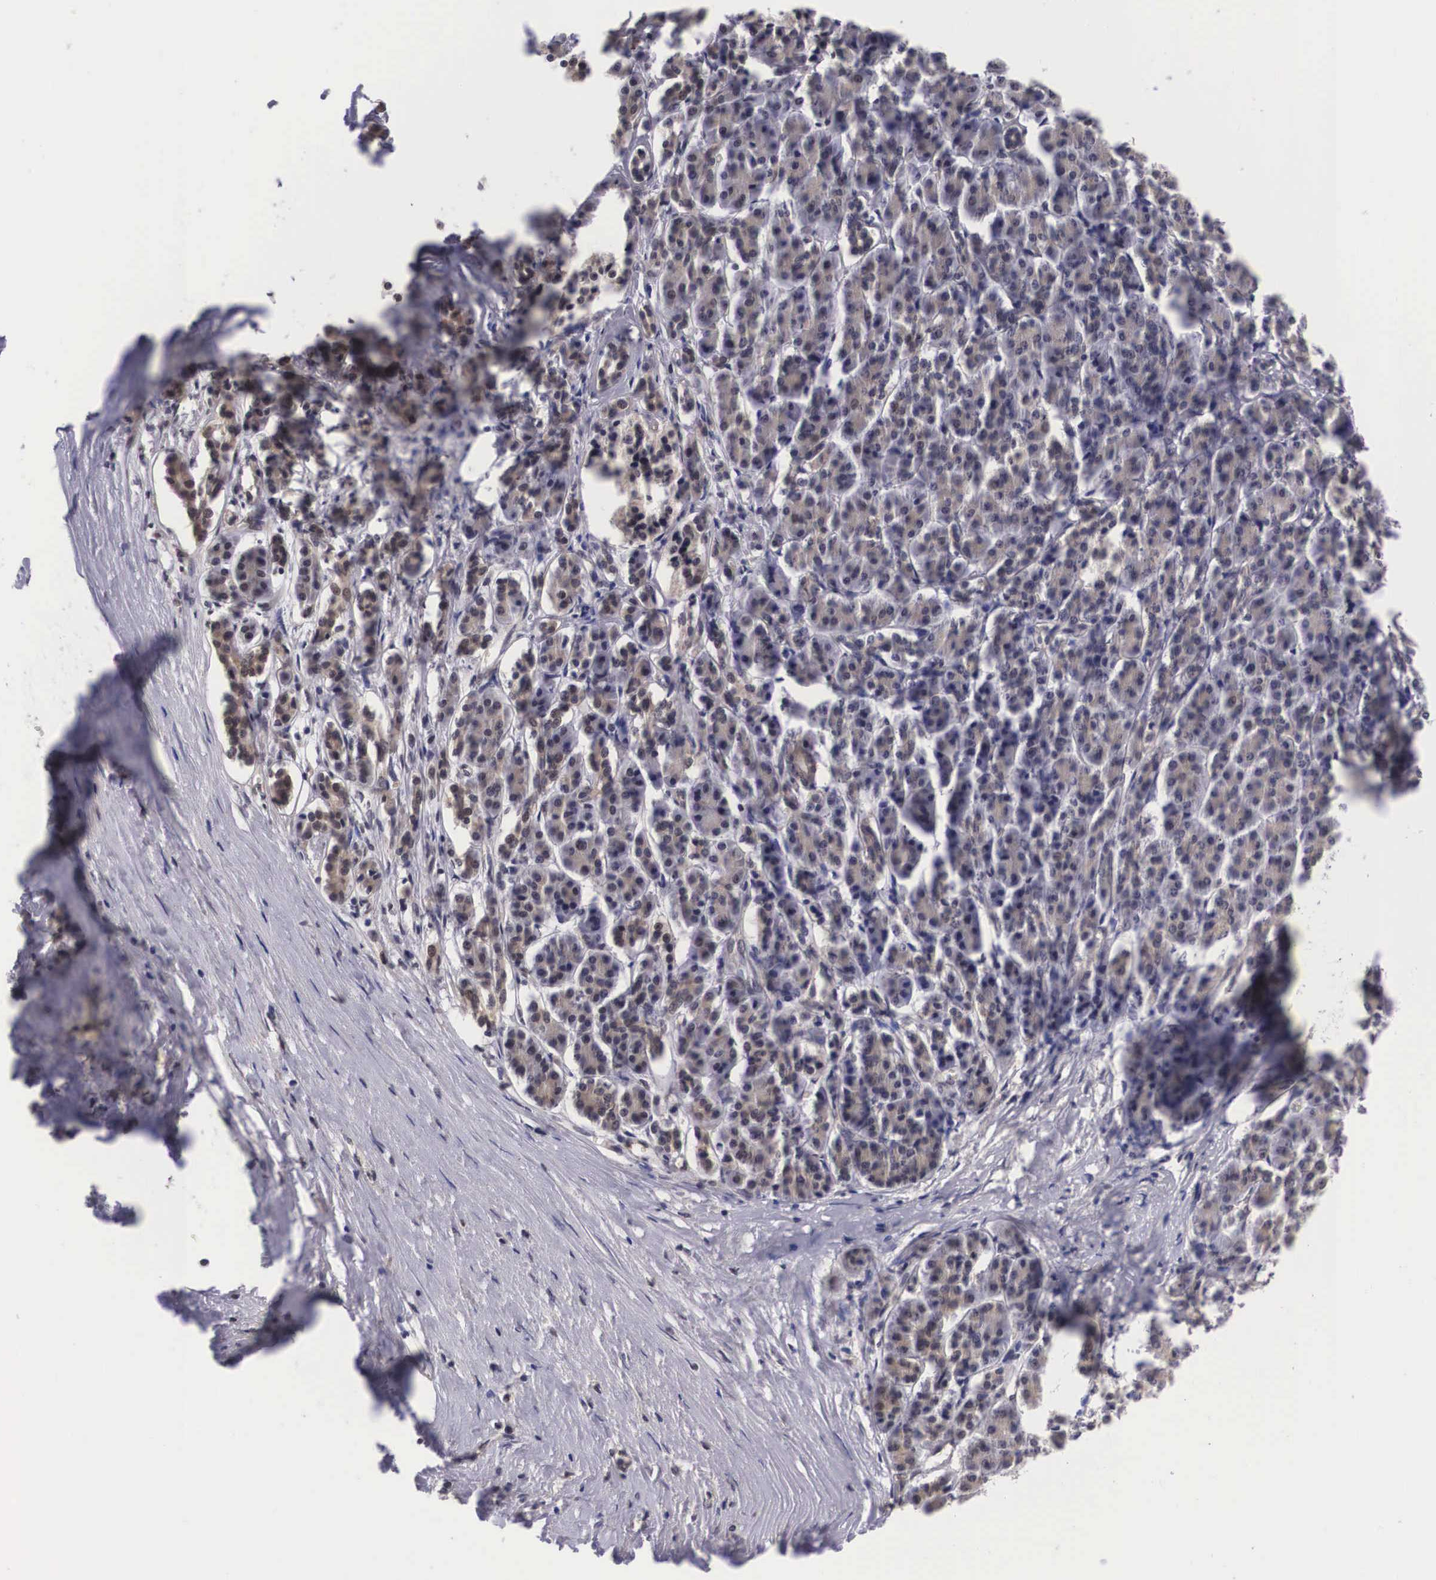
{"staining": {"intensity": "weak", "quantity": "25%-75%", "location": "cytoplasmic/membranous"}, "tissue": "pancreatic cancer", "cell_type": "Tumor cells", "image_type": "cancer", "snomed": [{"axis": "morphology", "description": "Adenocarcinoma, NOS"}, {"axis": "topography", "description": "Pancreas"}], "caption": "Protein analysis of adenocarcinoma (pancreatic) tissue exhibits weak cytoplasmic/membranous staining in approximately 25%-75% of tumor cells.", "gene": "OTX2", "patient": {"sex": "male", "age": 59}}